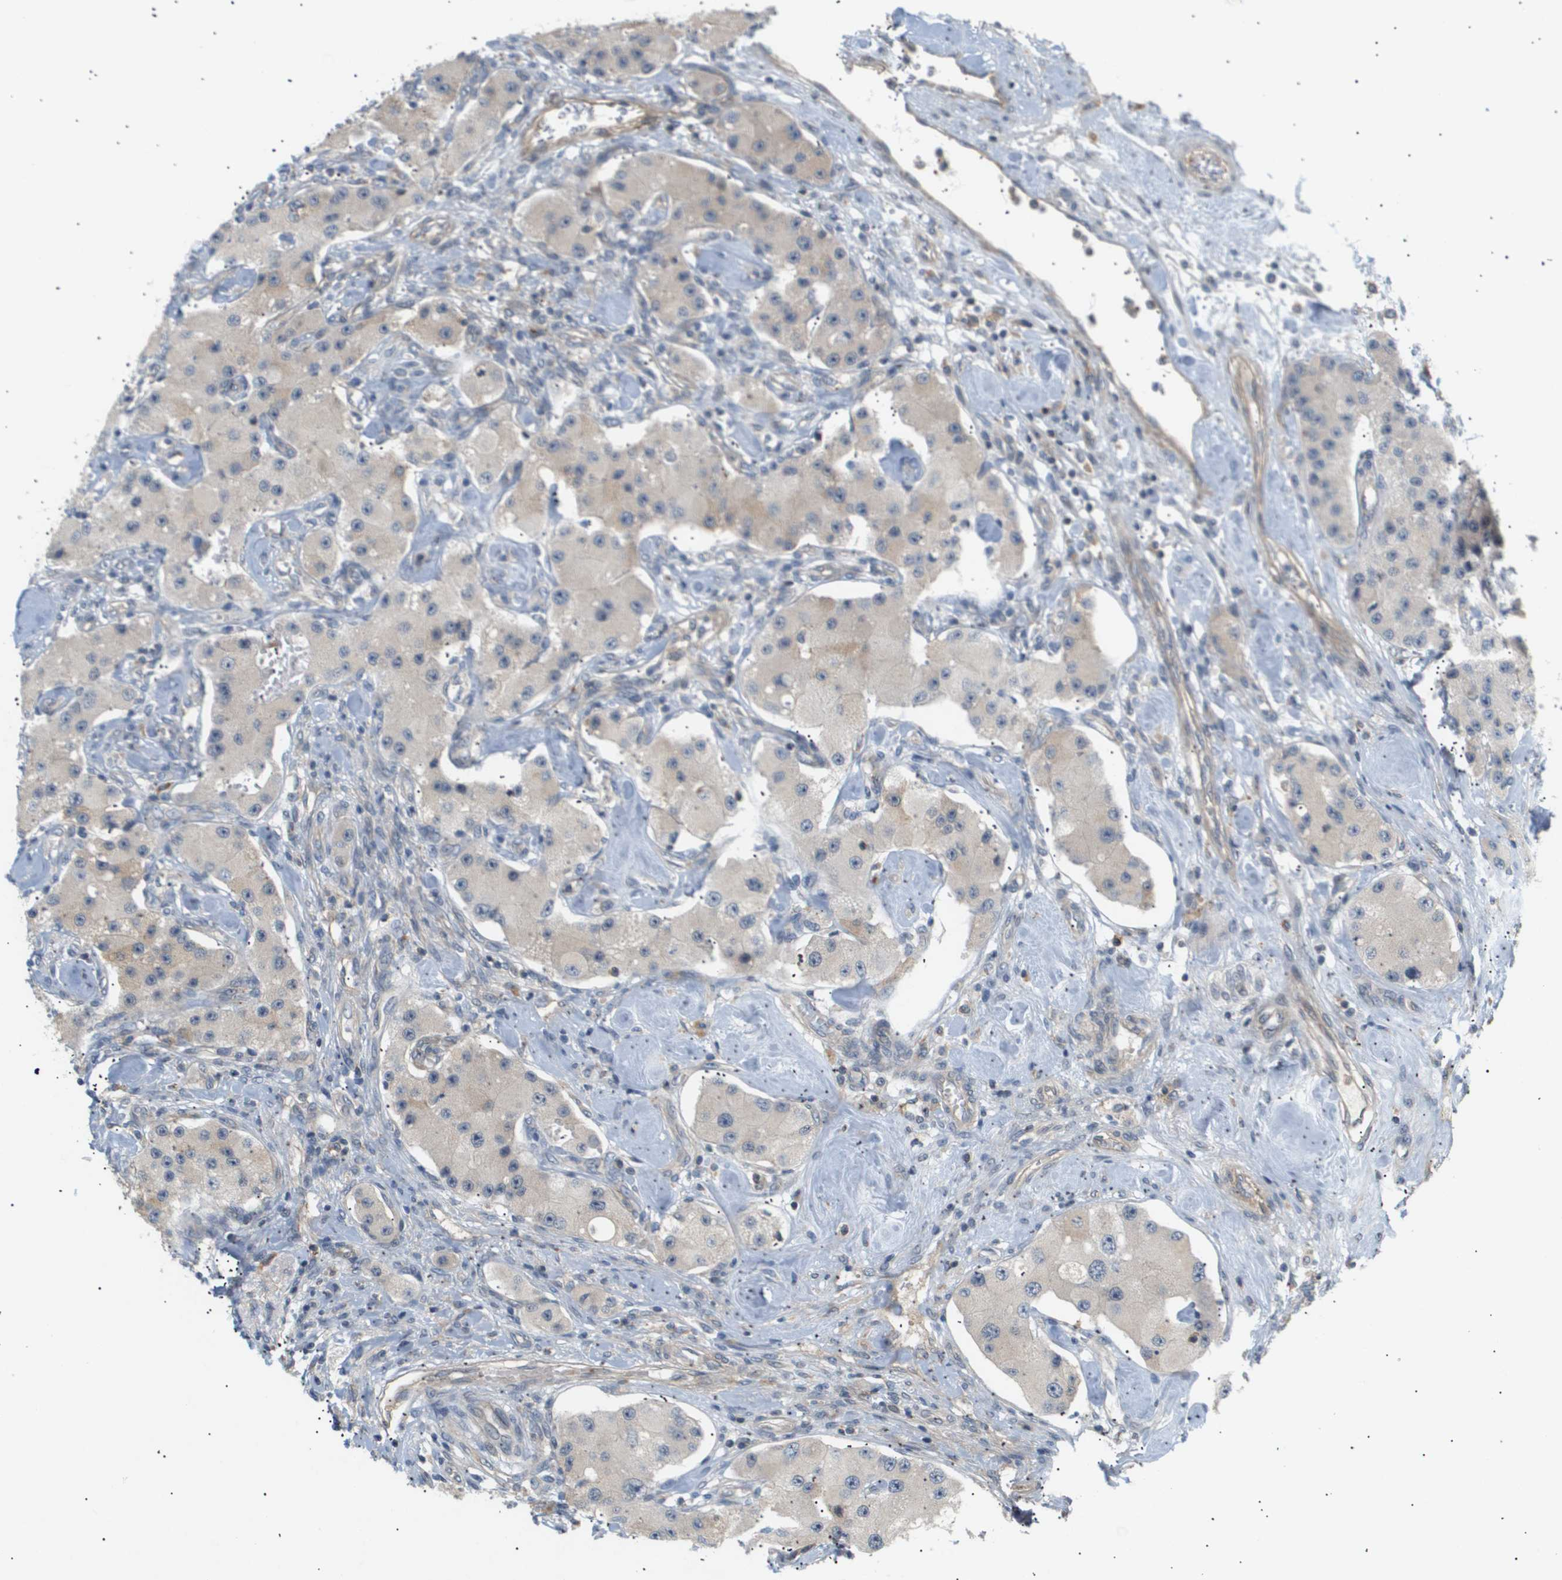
{"staining": {"intensity": "negative", "quantity": "none", "location": "none"}, "tissue": "carcinoid", "cell_type": "Tumor cells", "image_type": "cancer", "snomed": [{"axis": "morphology", "description": "Carcinoid, malignant, NOS"}, {"axis": "topography", "description": "Pancreas"}], "caption": "A high-resolution micrograph shows immunohistochemistry (IHC) staining of malignant carcinoid, which reveals no significant staining in tumor cells. The staining was performed using DAB (3,3'-diaminobenzidine) to visualize the protein expression in brown, while the nuclei were stained in blue with hematoxylin (Magnification: 20x).", "gene": "CORO2B", "patient": {"sex": "male", "age": 41}}